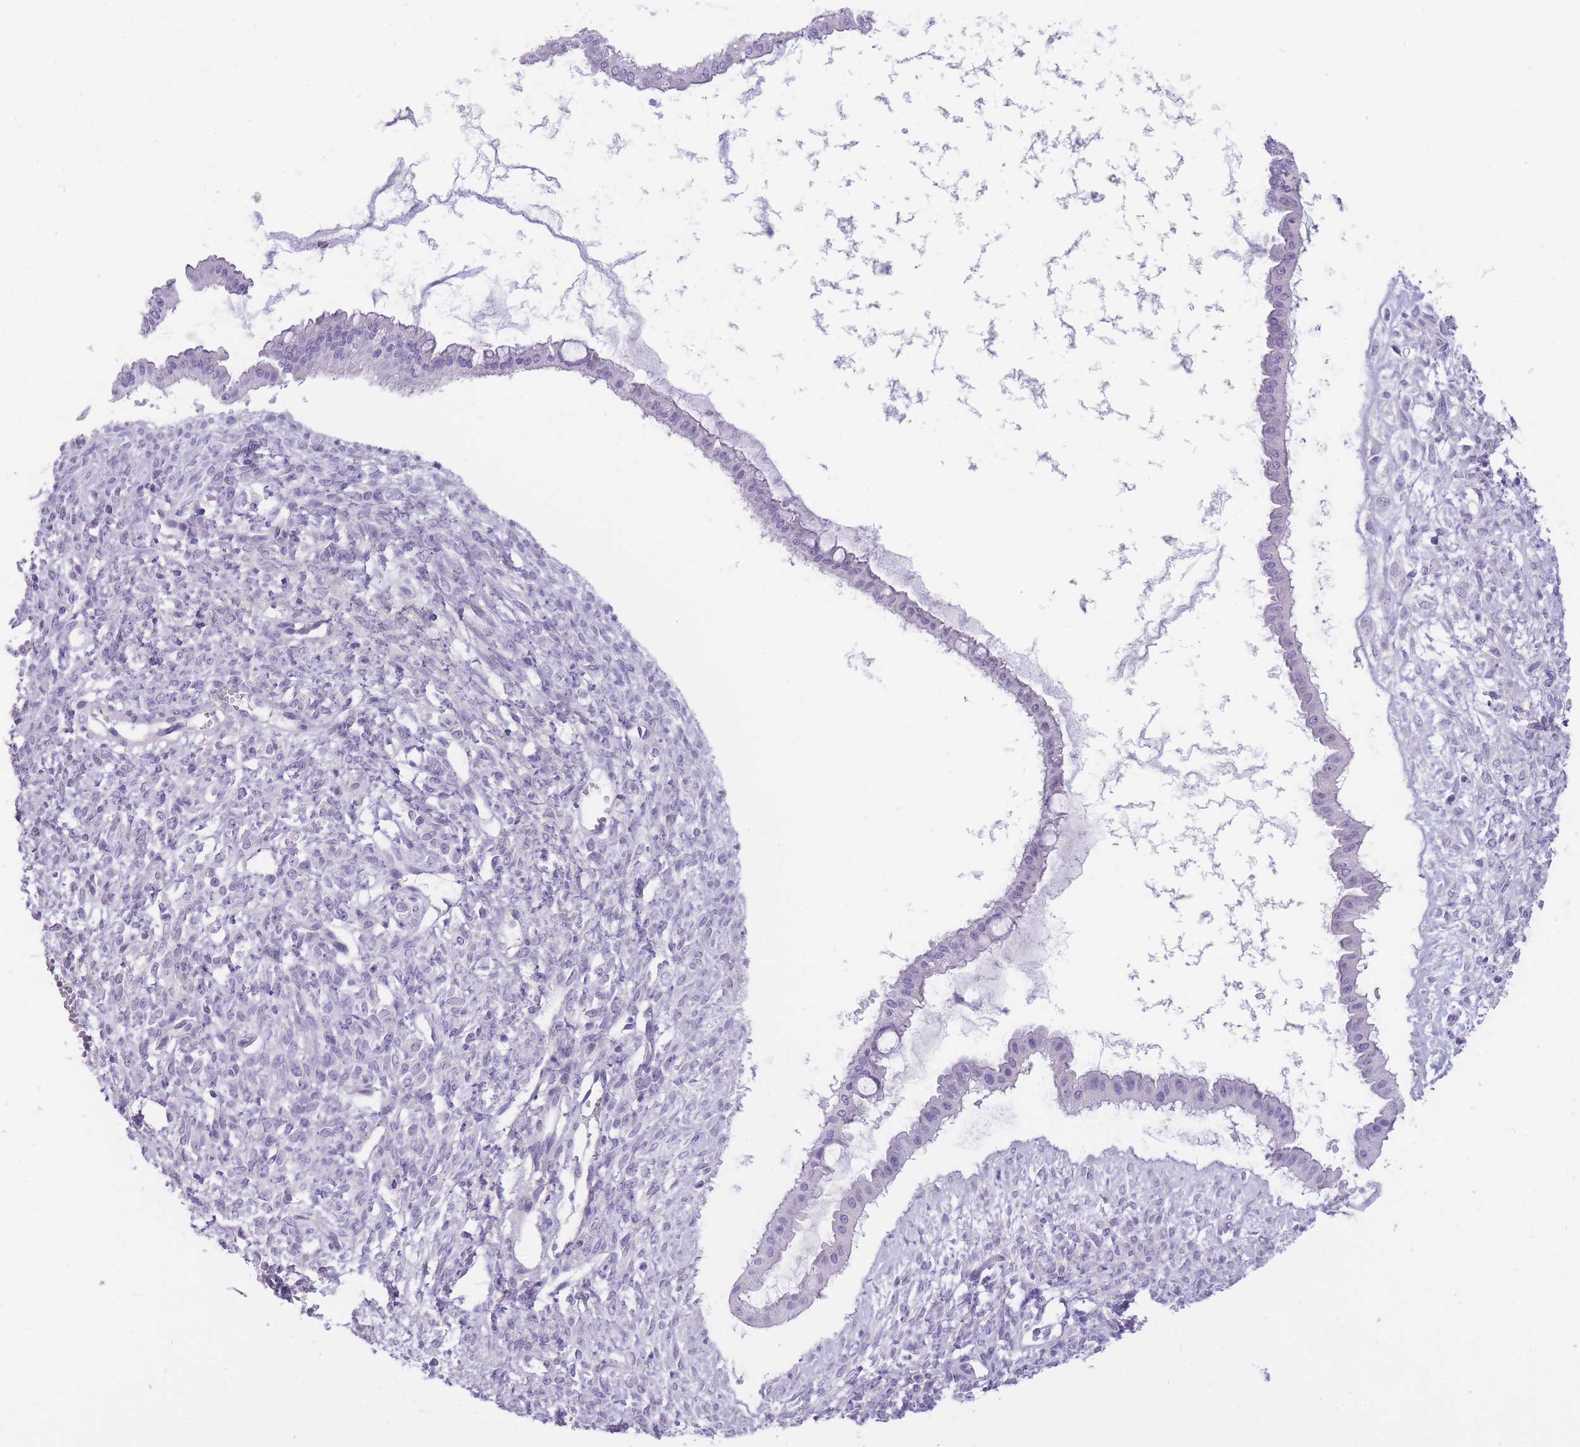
{"staining": {"intensity": "negative", "quantity": "none", "location": "none"}, "tissue": "ovarian cancer", "cell_type": "Tumor cells", "image_type": "cancer", "snomed": [{"axis": "morphology", "description": "Cystadenocarcinoma, mucinous, NOS"}, {"axis": "topography", "description": "Ovary"}], "caption": "Immunohistochemistry (IHC) of ovarian cancer (mucinous cystadenocarcinoma) shows no expression in tumor cells.", "gene": "OR11H12", "patient": {"sex": "female", "age": 73}}